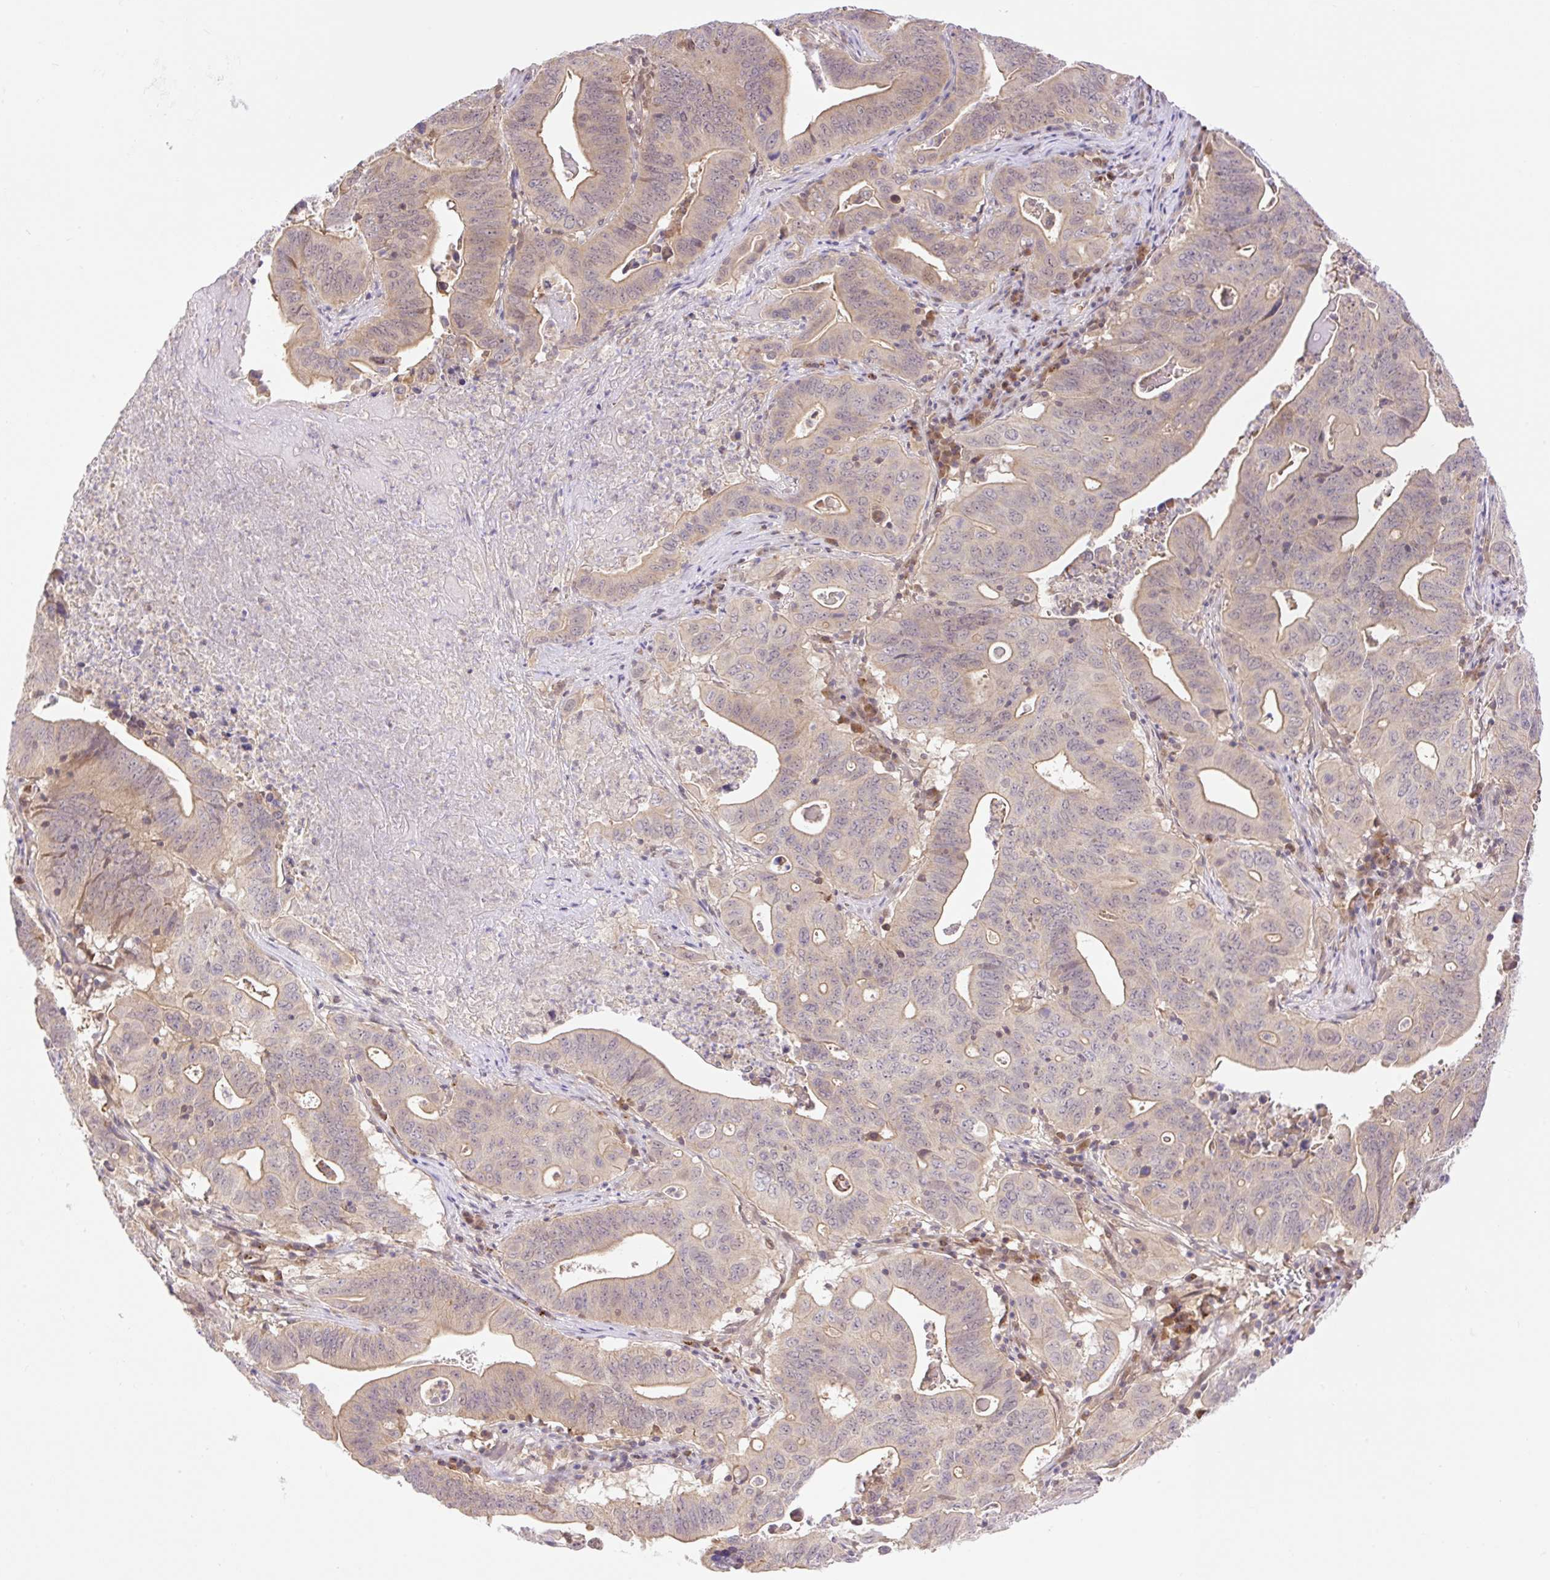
{"staining": {"intensity": "weak", "quantity": ">75%", "location": "cytoplasmic/membranous"}, "tissue": "lung cancer", "cell_type": "Tumor cells", "image_type": "cancer", "snomed": [{"axis": "morphology", "description": "Adenocarcinoma, NOS"}, {"axis": "topography", "description": "Lung"}], "caption": "An IHC image of neoplastic tissue is shown. Protein staining in brown highlights weak cytoplasmic/membranous positivity in lung adenocarcinoma within tumor cells.", "gene": "VPS25", "patient": {"sex": "female", "age": 60}}